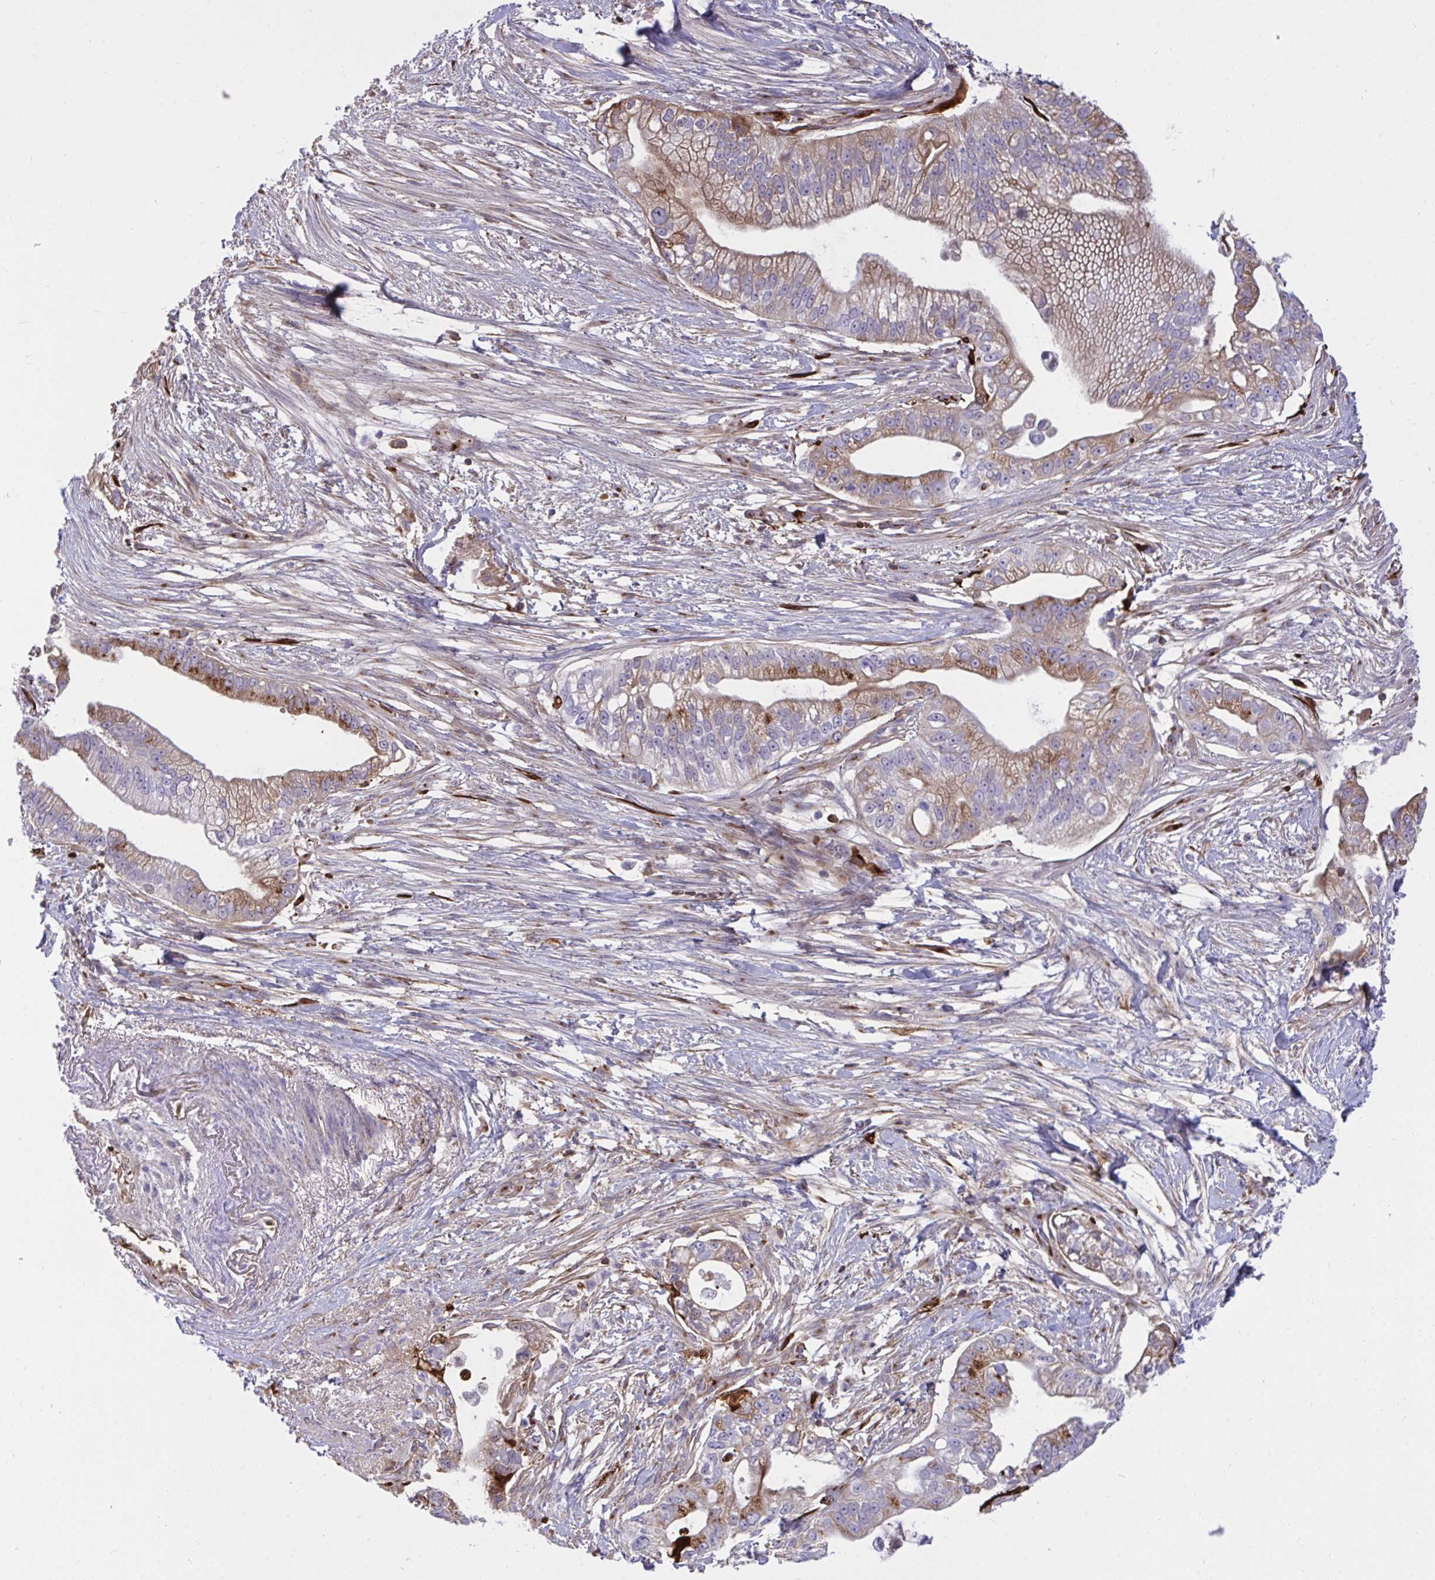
{"staining": {"intensity": "moderate", "quantity": "25%-75%", "location": "cytoplasmic/membranous"}, "tissue": "pancreatic cancer", "cell_type": "Tumor cells", "image_type": "cancer", "snomed": [{"axis": "morphology", "description": "Adenocarcinoma, NOS"}, {"axis": "topography", "description": "Pancreas"}], "caption": "Human adenocarcinoma (pancreatic) stained with a protein marker demonstrates moderate staining in tumor cells.", "gene": "F2", "patient": {"sex": "male", "age": 70}}